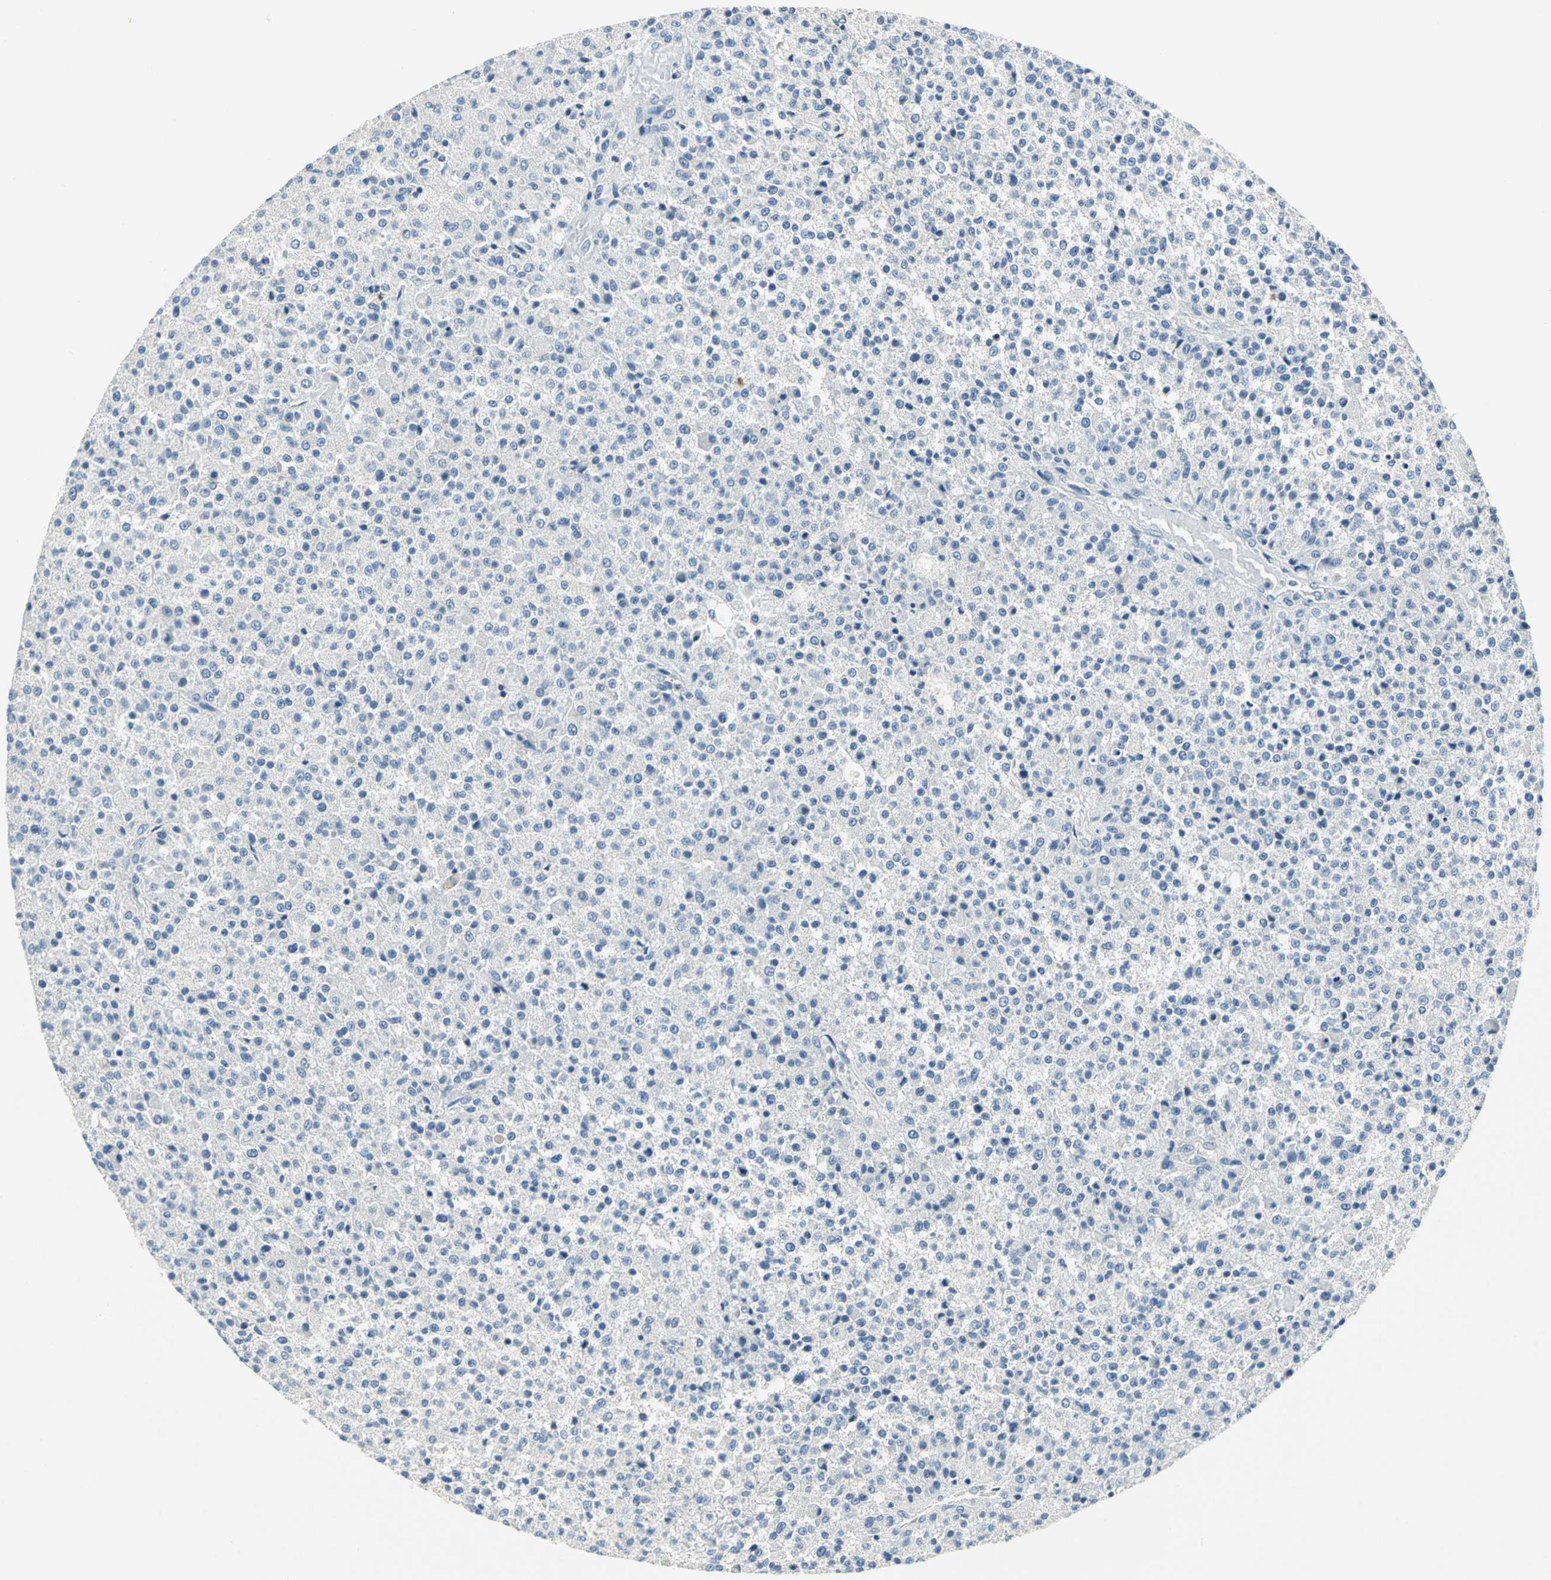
{"staining": {"intensity": "negative", "quantity": "none", "location": "none"}, "tissue": "testis cancer", "cell_type": "Tumor cells", "image_type": "cancer", "snomed": [{"axis": "morphology", "description": "Seminoma, NOS"}, {"axis": "topography", "description": "Testis"}], "caption": "This is an immunohistochemistry (IHC) micrograph of seminoma (testis). There is no staining in tumor cells.", "gene": "RIPOR1", "patient": {"sex": "male", "age": 59}}